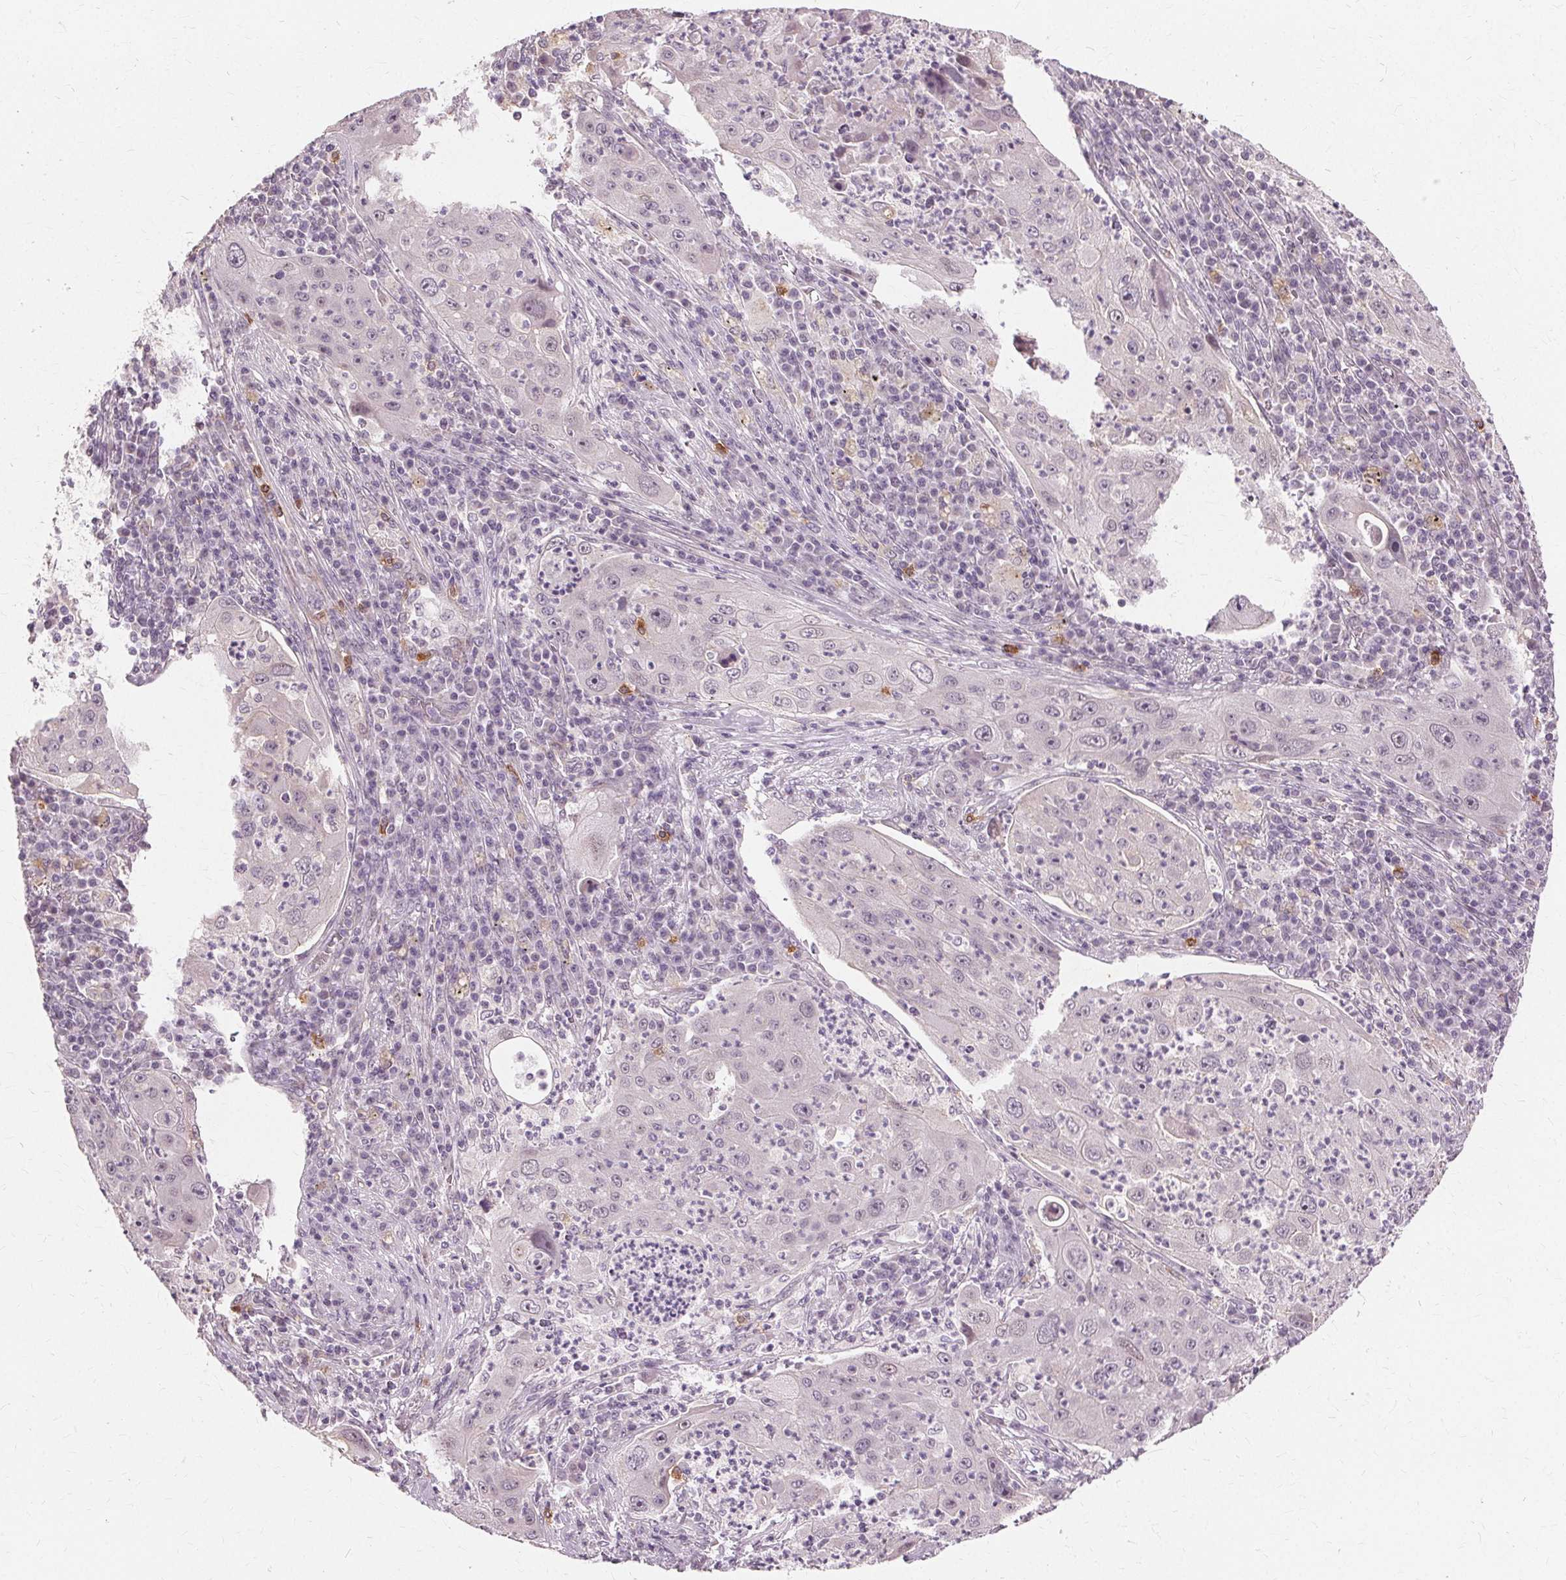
{"staining": {"intensity": "negative", "quantity": "none", "location": "none"}, "tissue": "lung cancer", "cell_type": "Tumor cells", "image_type": "cancer", "snomed": [{"axis": "morphology", "description": "Squamous cell carcinoma, NOS"}, {"axis": "topography", "description": "Lung"}], "caption": "Immunohistochemistry (IHC) histopathology image of squamous cell carcinoma (lung) stained for a protein (brown), which displays no expression in tumor cells.", "gene": "SIGLEC6", "patient": {"sex": "female", "age": 59}}